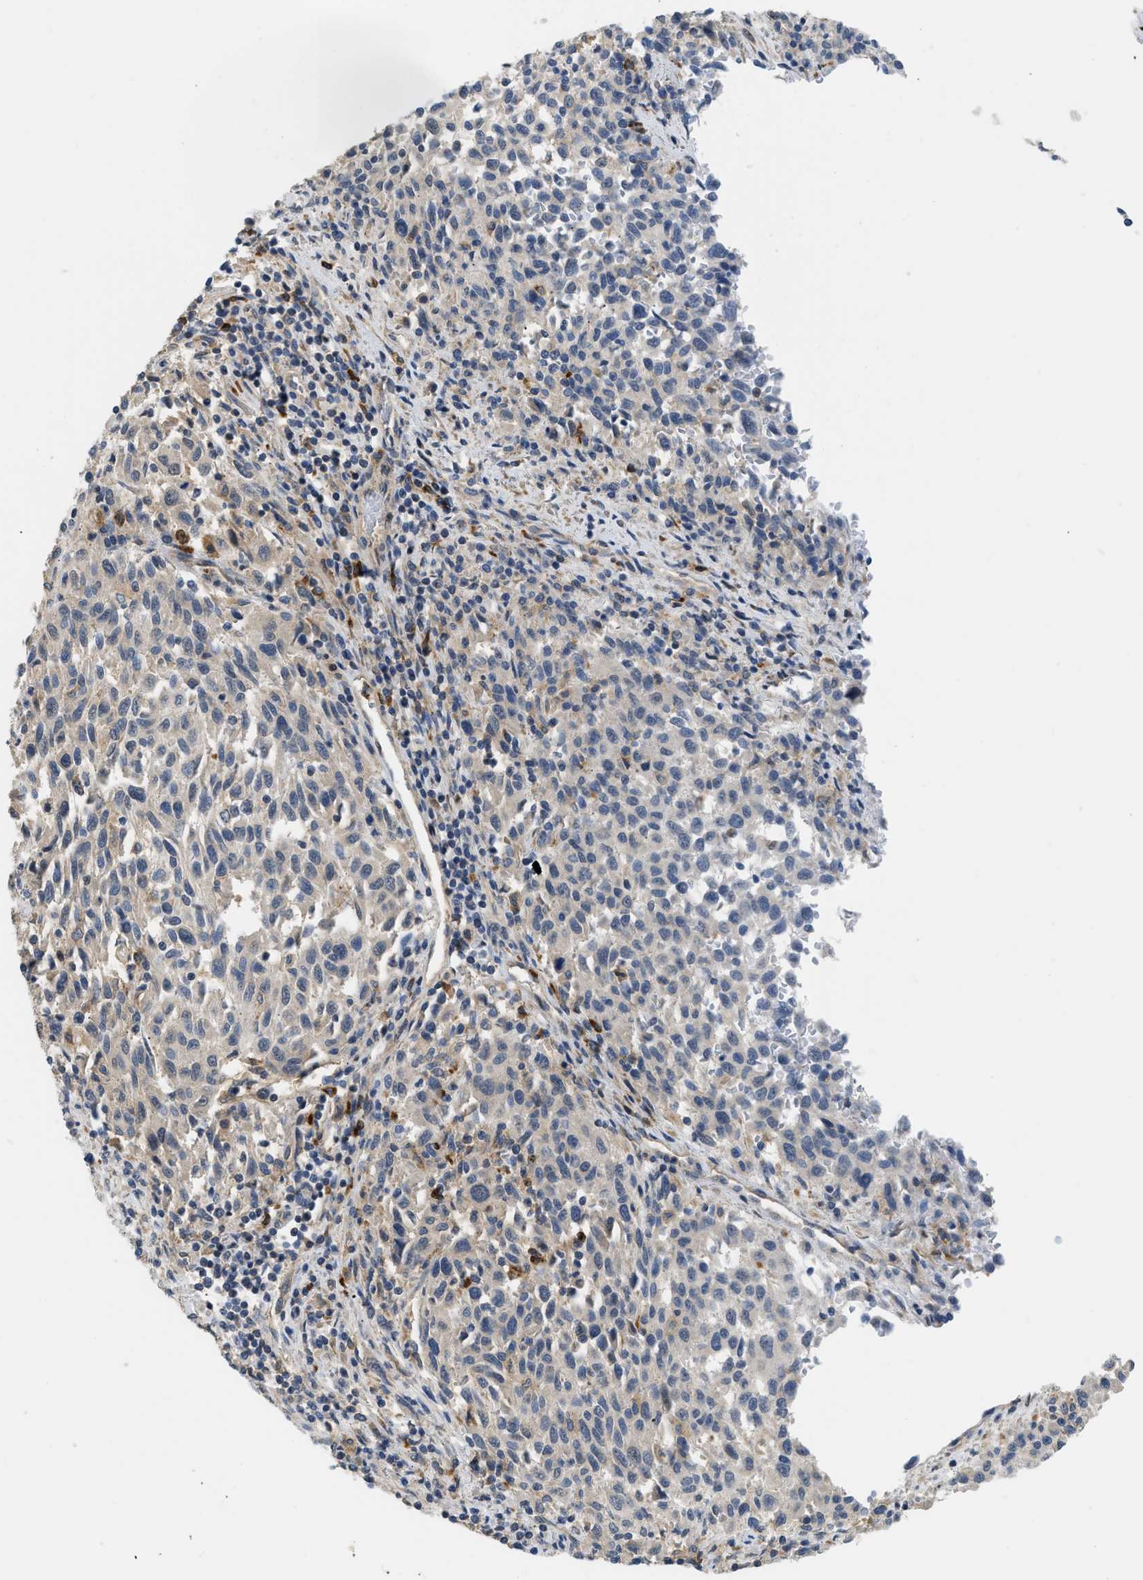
{"staining": {"intensity": "weak", "quantity": "<25%", "location": "cytoplasmic/membranous"}, "tissue": "melanoma", "cell_type": "Tumor cells", "image_type": "cancer", "snomed": [{"axis": "morphology", "description": "Malignant melanoma, Metastatic site"}, {"axis": "topography", "description": "Lymph node"}], "caption": "This is a photomicrograph of immunohistochemistry staining of melanoma, which shows no expression in tumor cells.", "gene": "RHBDF2", "patient": {"sex": "male", "age": 61}}